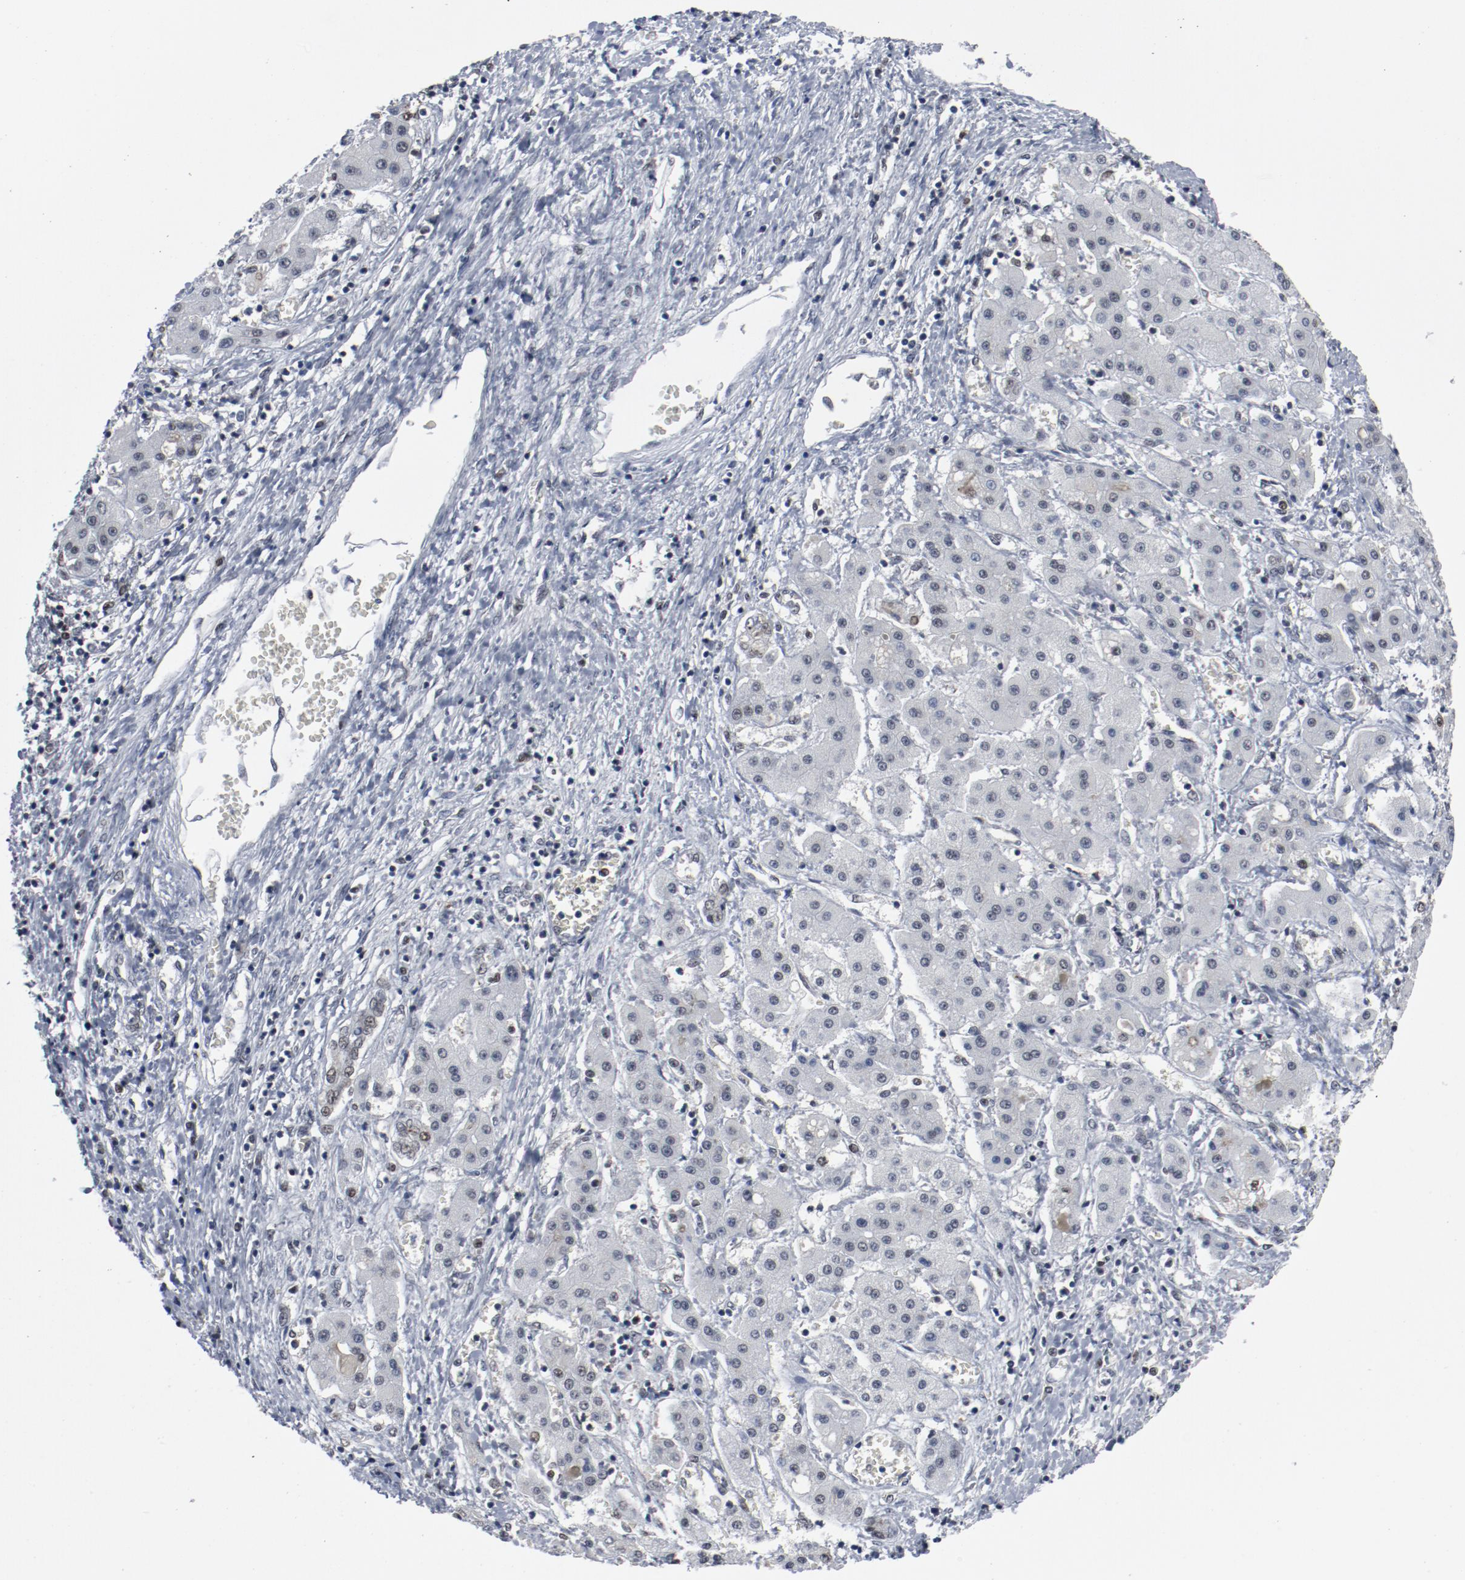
{"staining": {"intensity": "moderate", "quantity": ">75%", "location": "nuclear"}, "tissue": "liver cancer", "cell_type": "Tumor cells", "image_type": "cancer", "snomed": [{"axis": "morphology", "description": "Carcinoma, Hepatocellular, NOS"}, {"axis": "topography", "description": "Liver"}], "caption": "Tumor cells demonstrate medium levels of moderate nuclear positivity in approximately >75% of cells in human liver cancer (hepatocellular carcinoma). (IHC, brightfield microscopy, high magnification).", "gene": "JMJD6", "patient": {"sex": "male", "age": 24}}